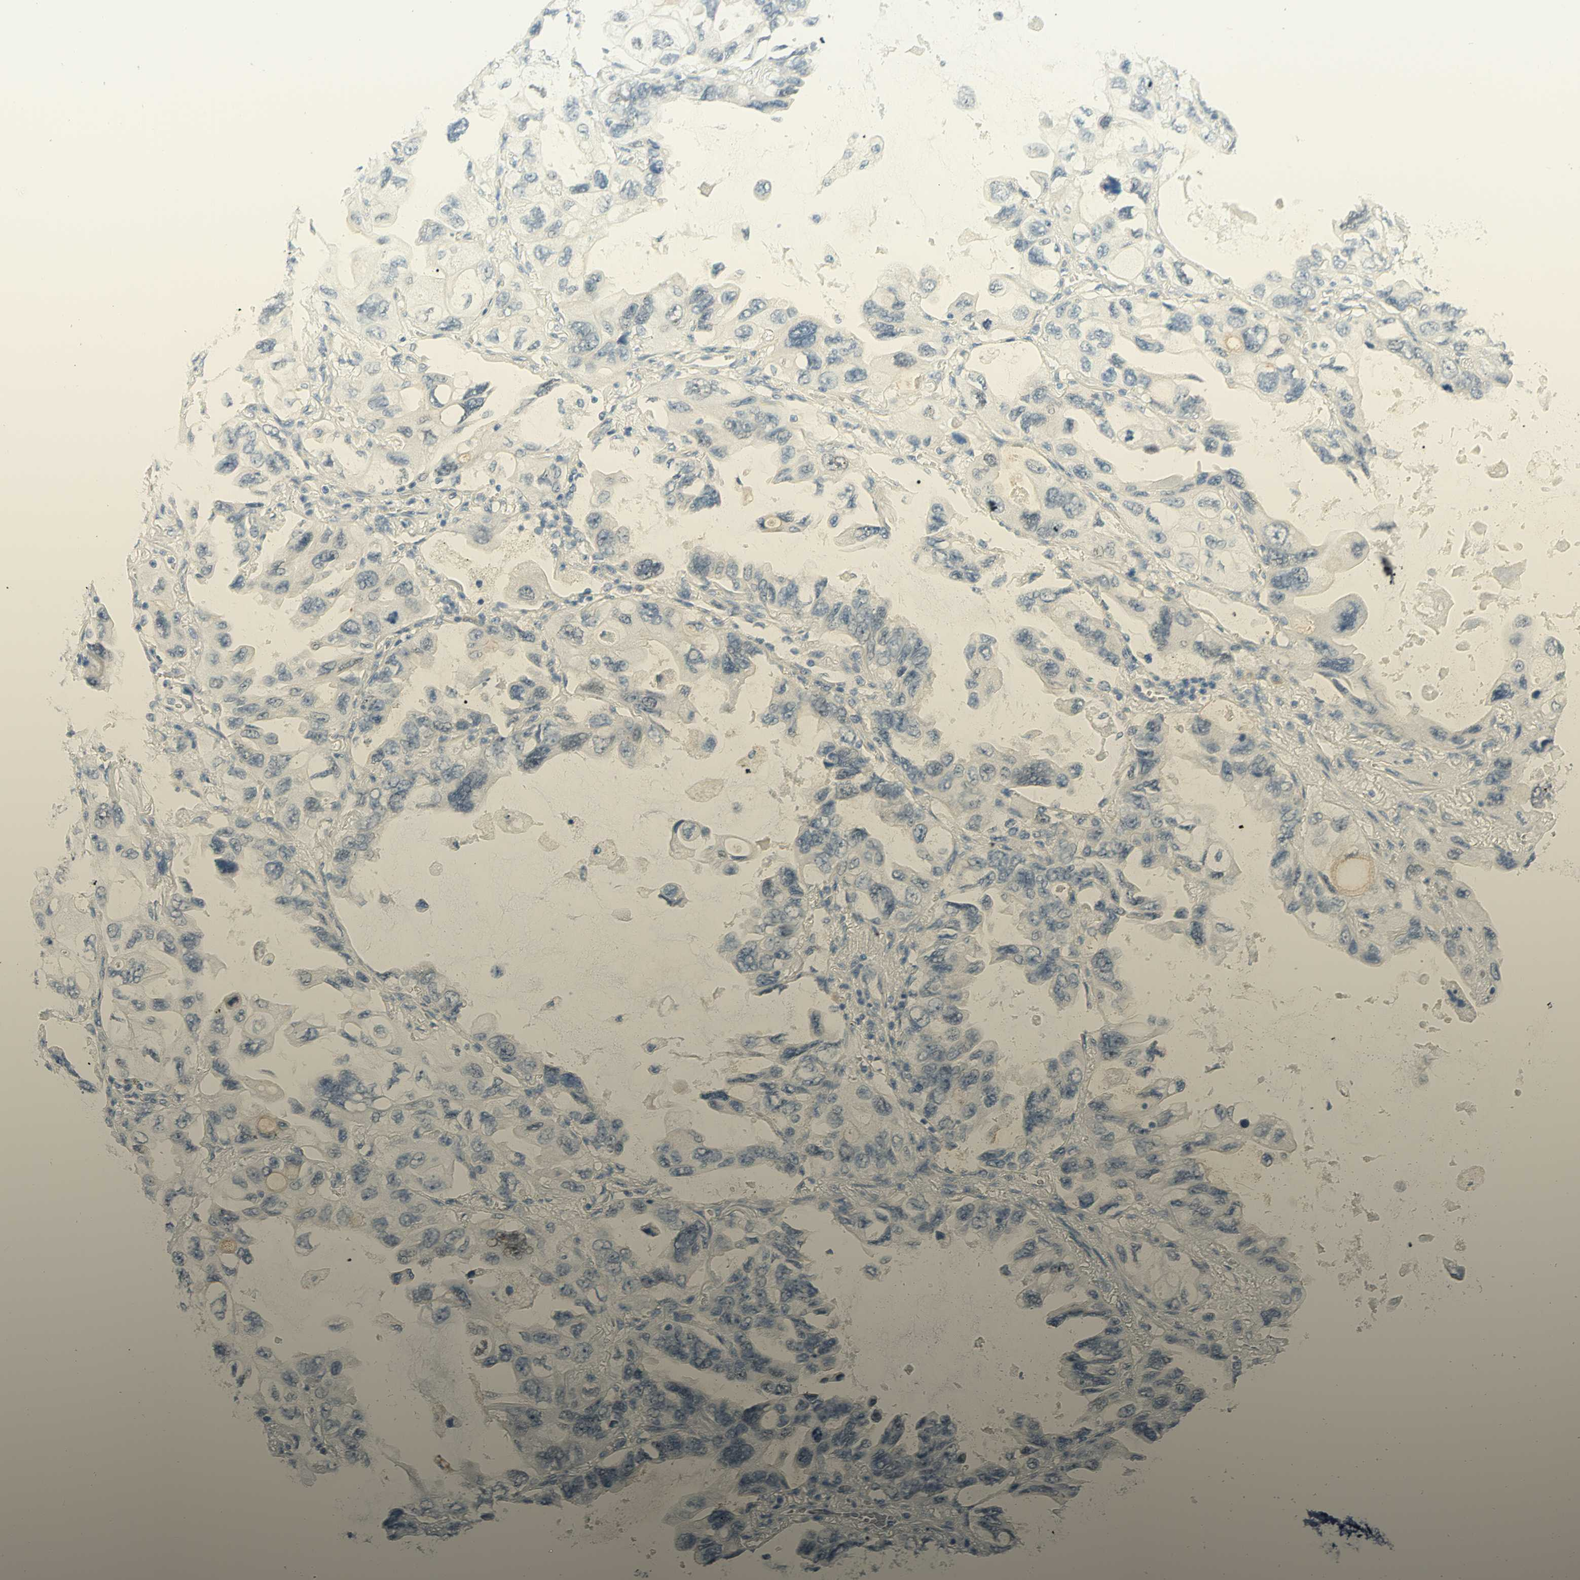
{"staining": {"intensity": "negative", "quantity": "none", "location": "none"}, "tissue": "lung cancer", "cell_type": "Tumor cells", "image_type": "cancer", "snomed": [{"axis": "morphology", "description": "Squamous cell carcinoma, NOS"}, {"axis": "topography", "description": "Lung"}], "caption": "A histopathology image of lung cancer stained for a protein exhibits no brown staining in tumor cells.", "gene": "TMEM132D", "patient": {"sex": "female", "age": 73}}